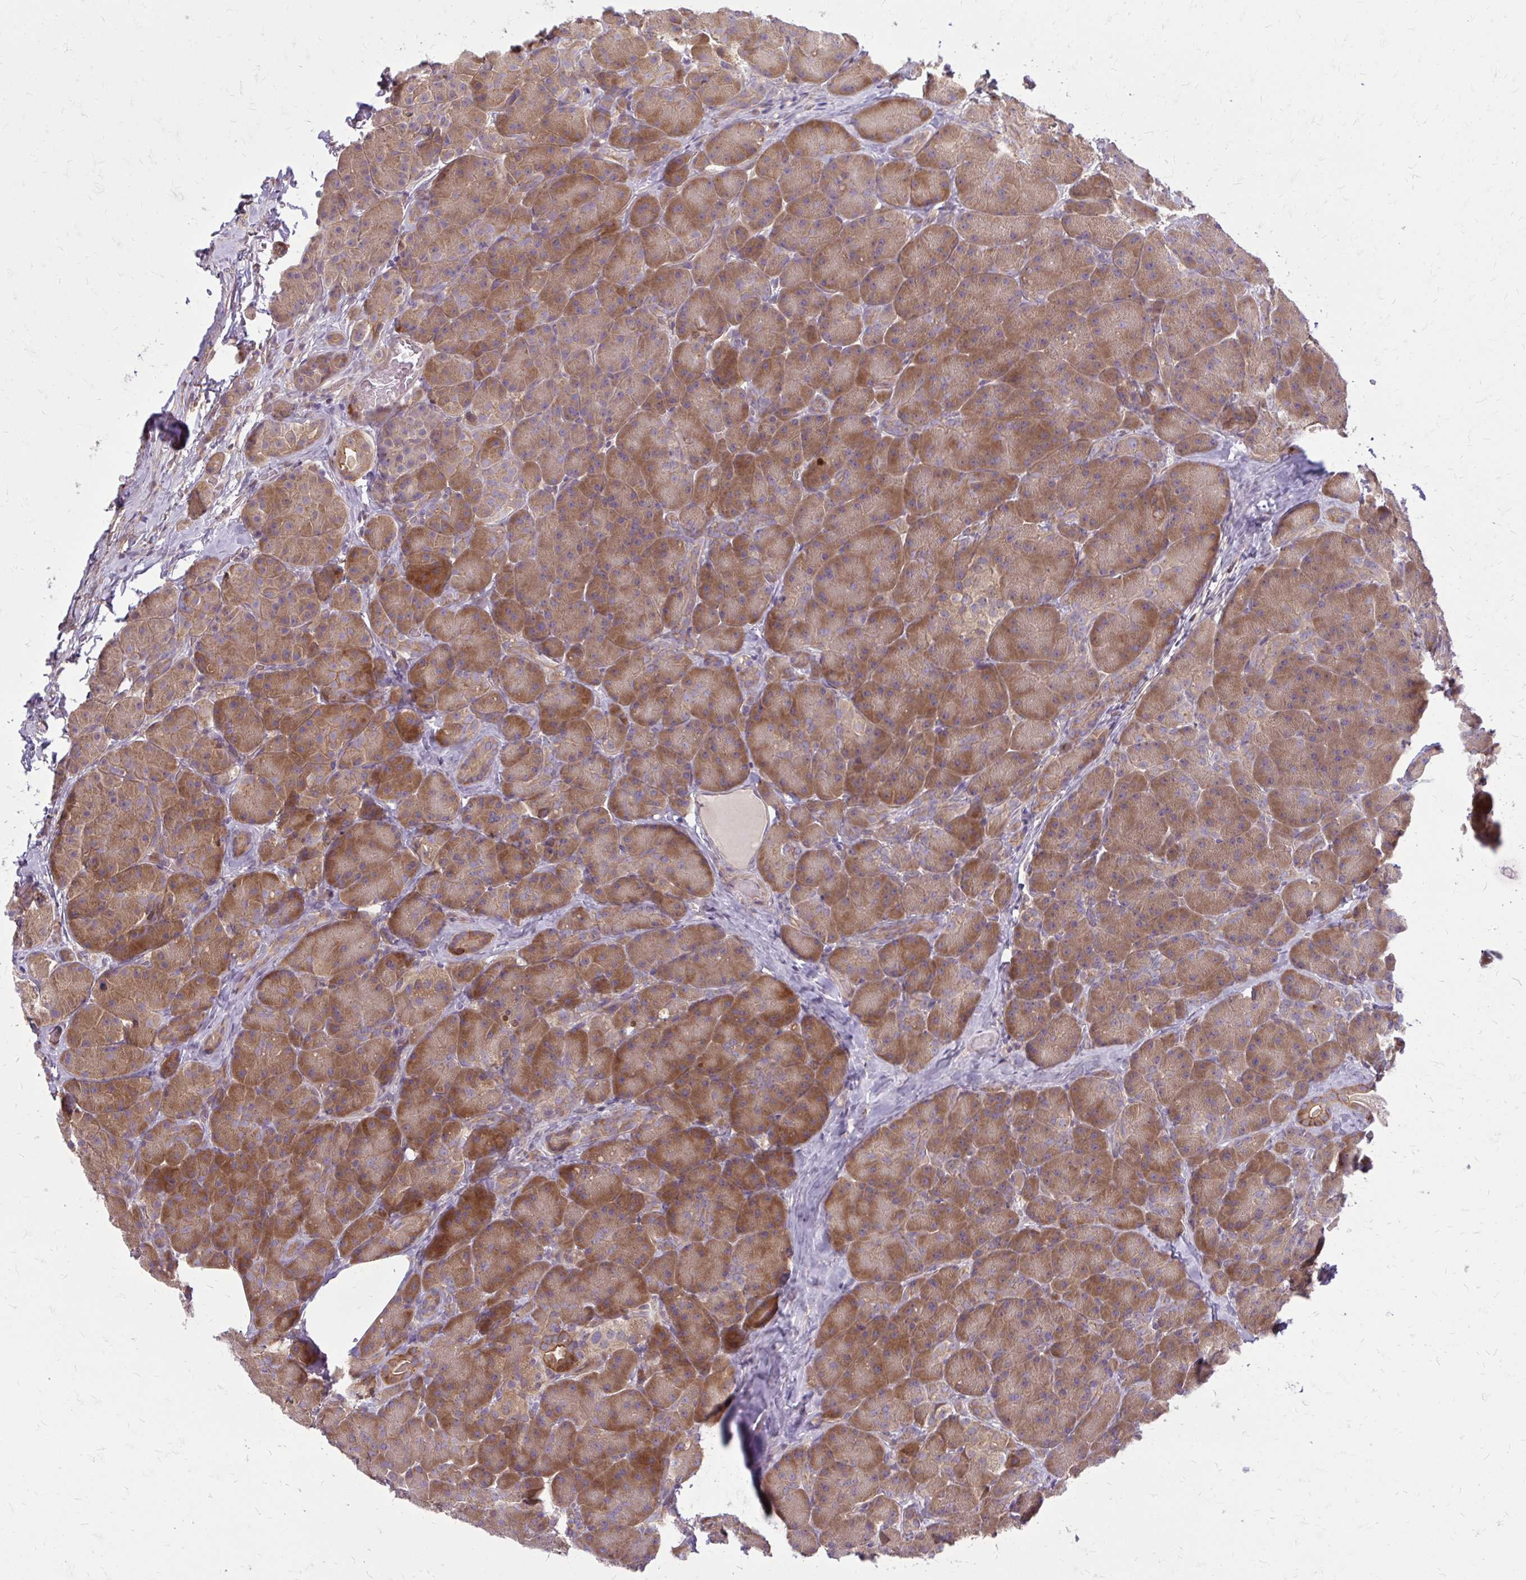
{"staining": {"intensity": "strong", "quantity": ">75%", "location": "cytoplasmic/membranous"}, "tissue": "pancreas", "cell_type": "Exocrine glandular cells", "image_type": "normal", "snomed": [{"axis": "morphology", "description": "Normal tissue, NOS"}, {"axis": "topography", "description": "Pancreas"}], "caption": "Protein staining displays strong cytoplasmic/membranous expression in approximately >75% of exocrine glandular cells in unremarkable pancreas.", "gene": "OXNAD1", "patient": {"sex": "male", "age": 57}}